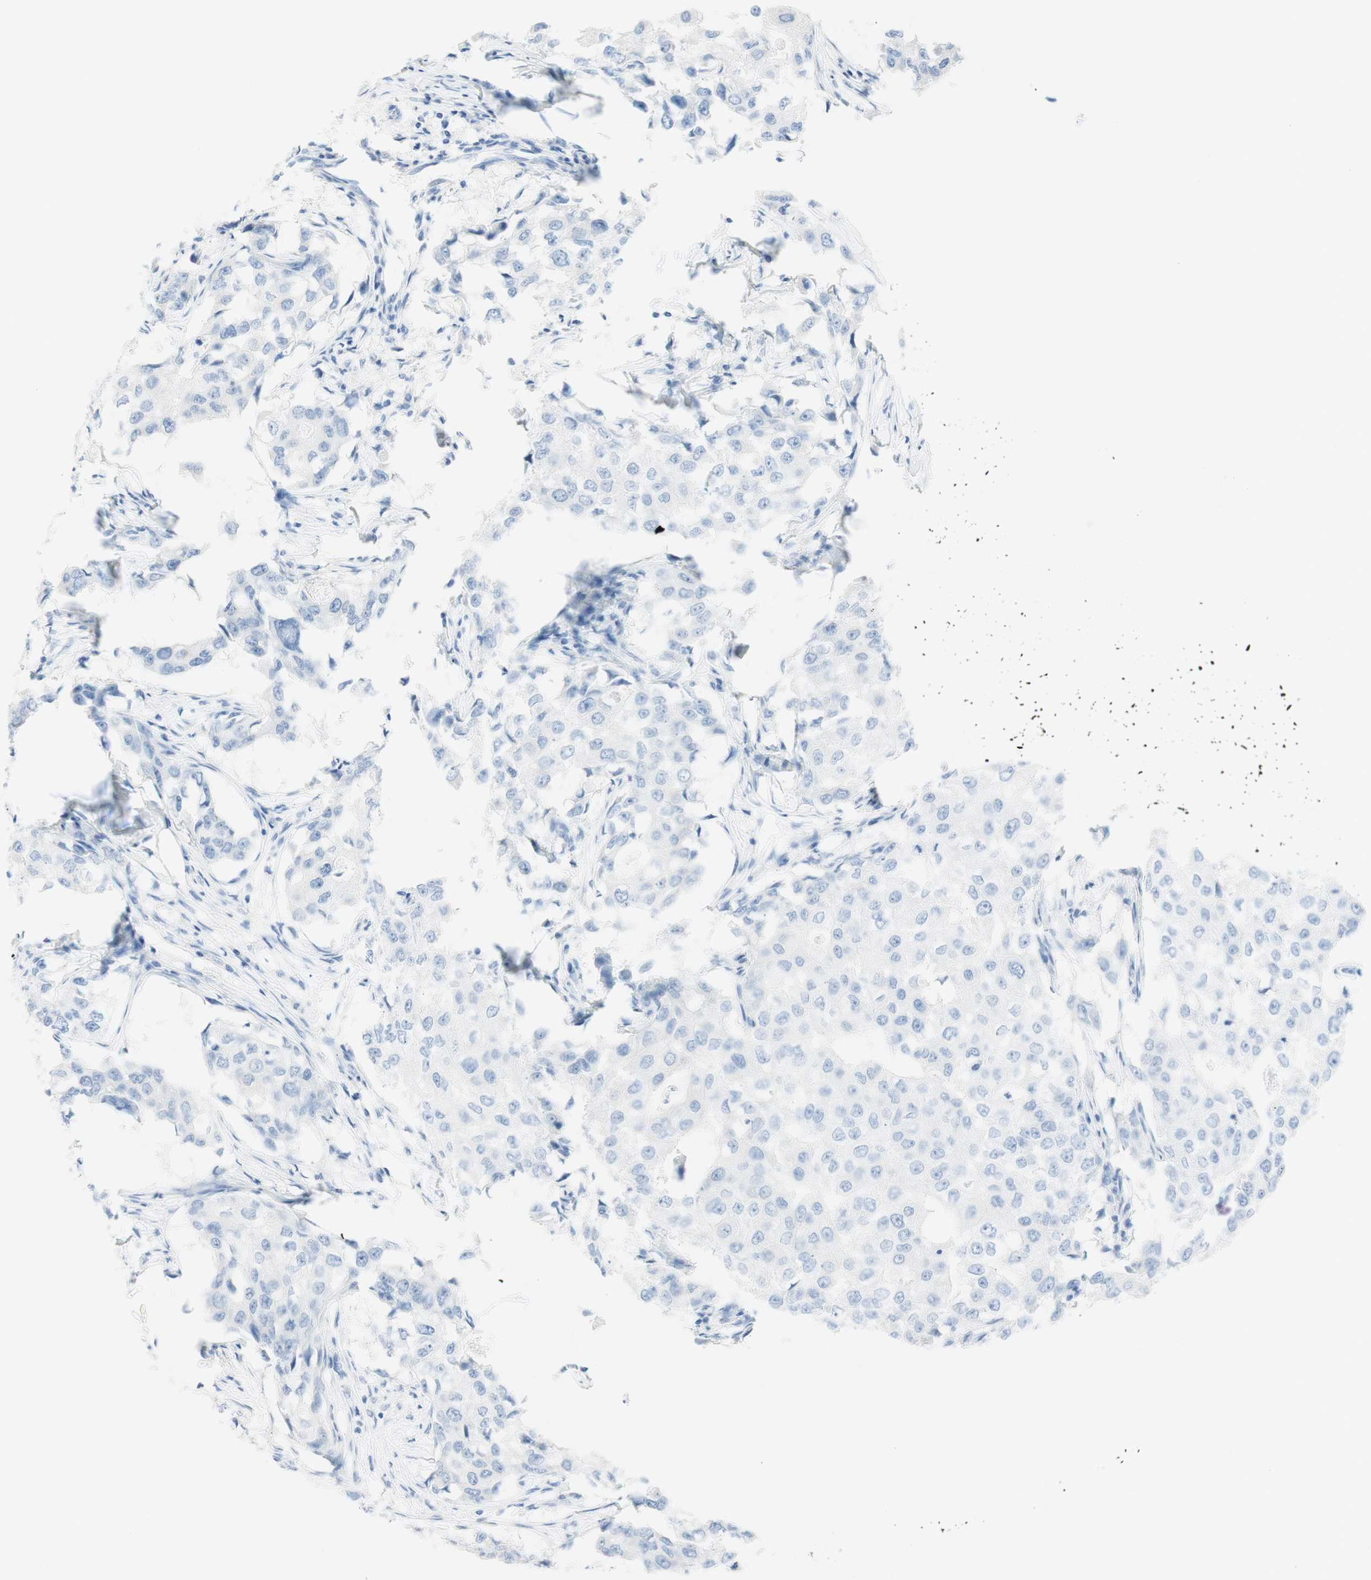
{"staining": {"intensity": "negative", "quantity": "none", "location": "none"}, "tissue": "breast cancer", "cell_type": "Tumor cells", "image_type": "cancer", "snomed": [{"axis": "morphology", "description": "Duct carcinoma"}, {"axis": "topography", "description": "Breast"}], "caption": "This is a histopathology image of immunohistochemistry staining of breast cancer (infiltrating ductal carcinoma), which shows no positivity in tumor cells. Brightfield microscopy of immunohistochemistry stained with DAB (3,3'-diaminobenzidine) (brown) and hematoxylin (blue), captured at high magnification.", "gene": "TPO", "patient": {"sex": "female", "age": 27}}